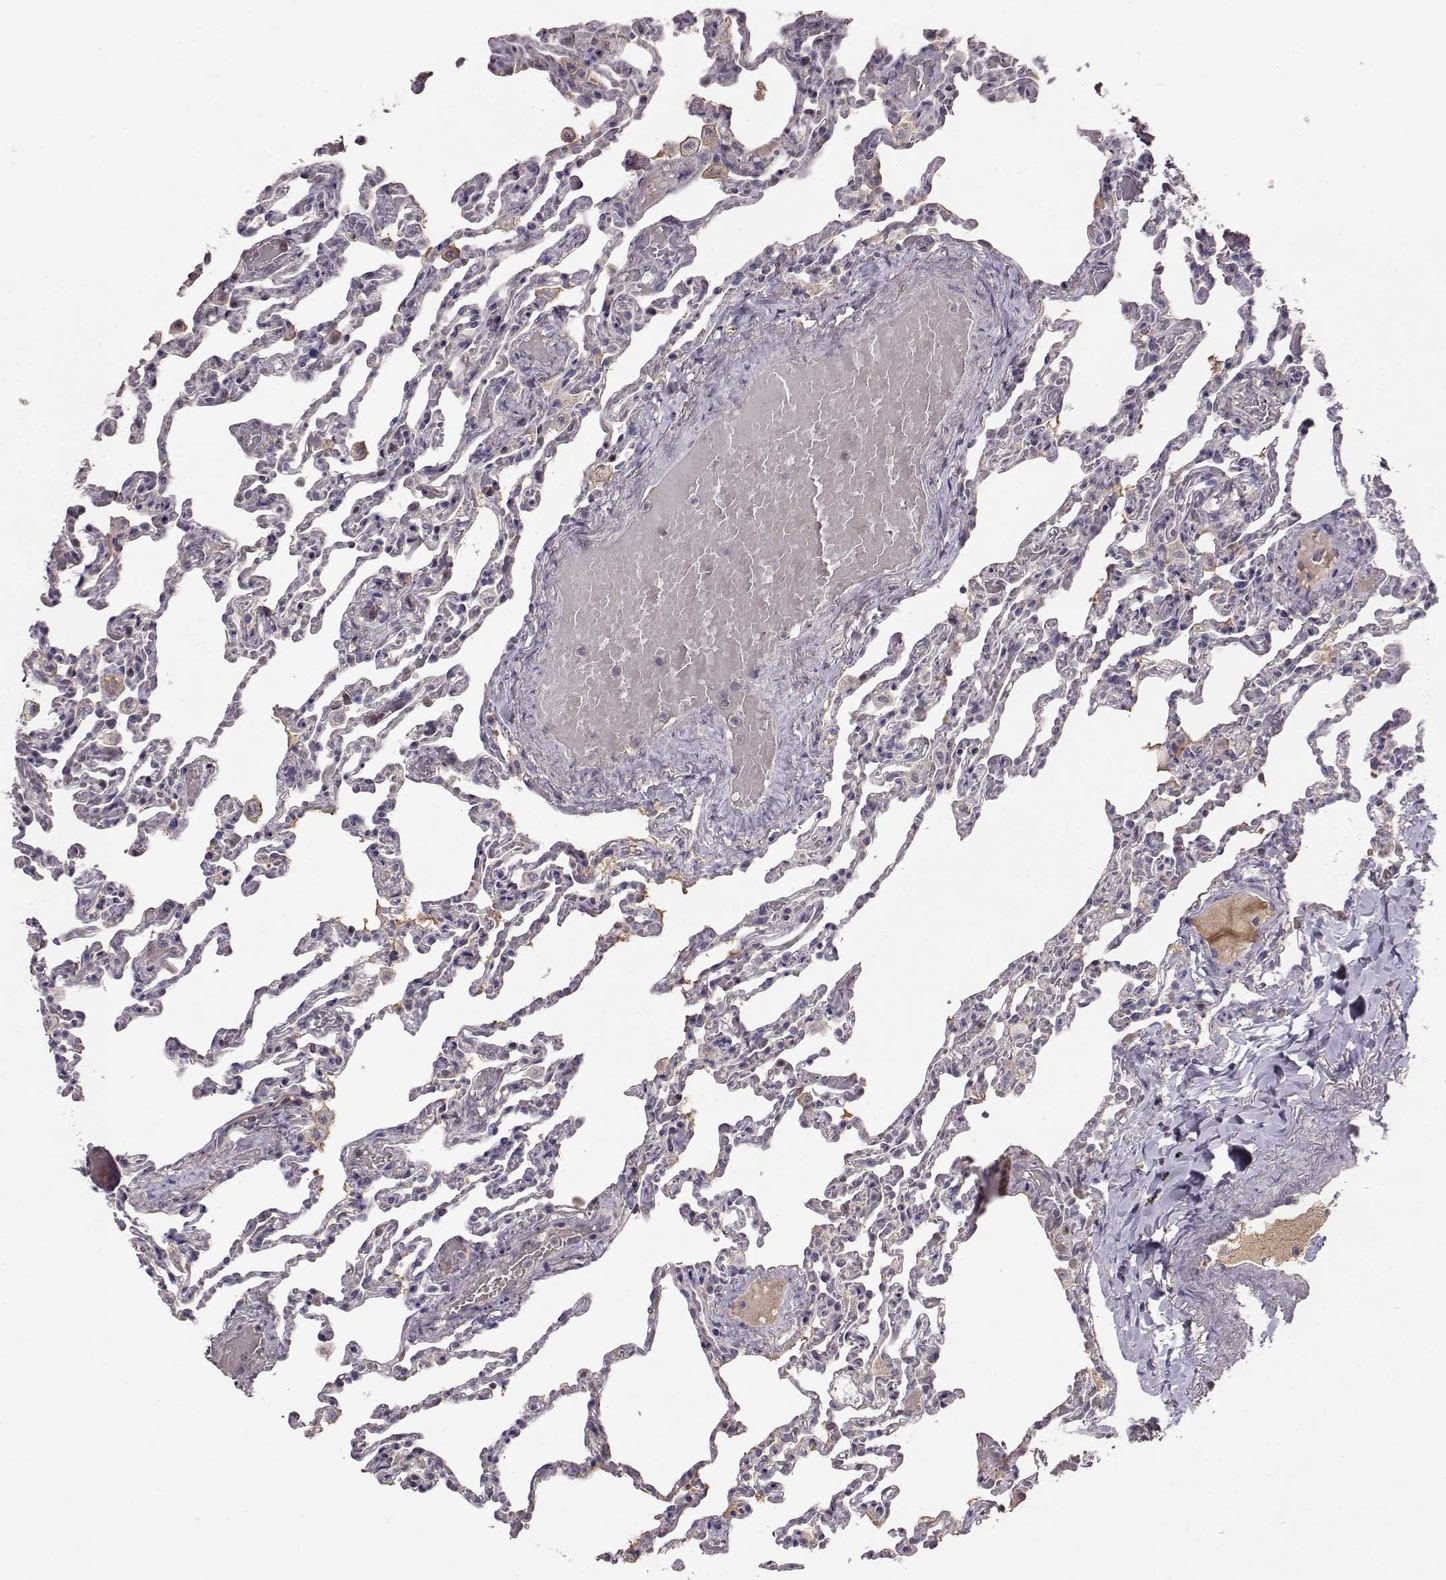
{"staining": {"intensity": "negative", "quantity": "none", "location": "none"}, "tissue": "lung", "cell_type": "Alveolar cells", "image_type": "normal", "snomed": [{"axis": "morphology", "description": "Normal tissue, NOS"}, {"axis": "topography", "description": "Lung"}], "caption": "High magnification brightfield microscopy of benign lung stained with DAB (brown) and counterstained with hematoxylin (blue): alveolar cells show no significant expression. (Stains: DAB IHC with hematoxylin counter stain, Microscopy: brightfield microscopy at high magnification).", "gene": "PMCH", "patient": {"sex": "female", "age": 43}}